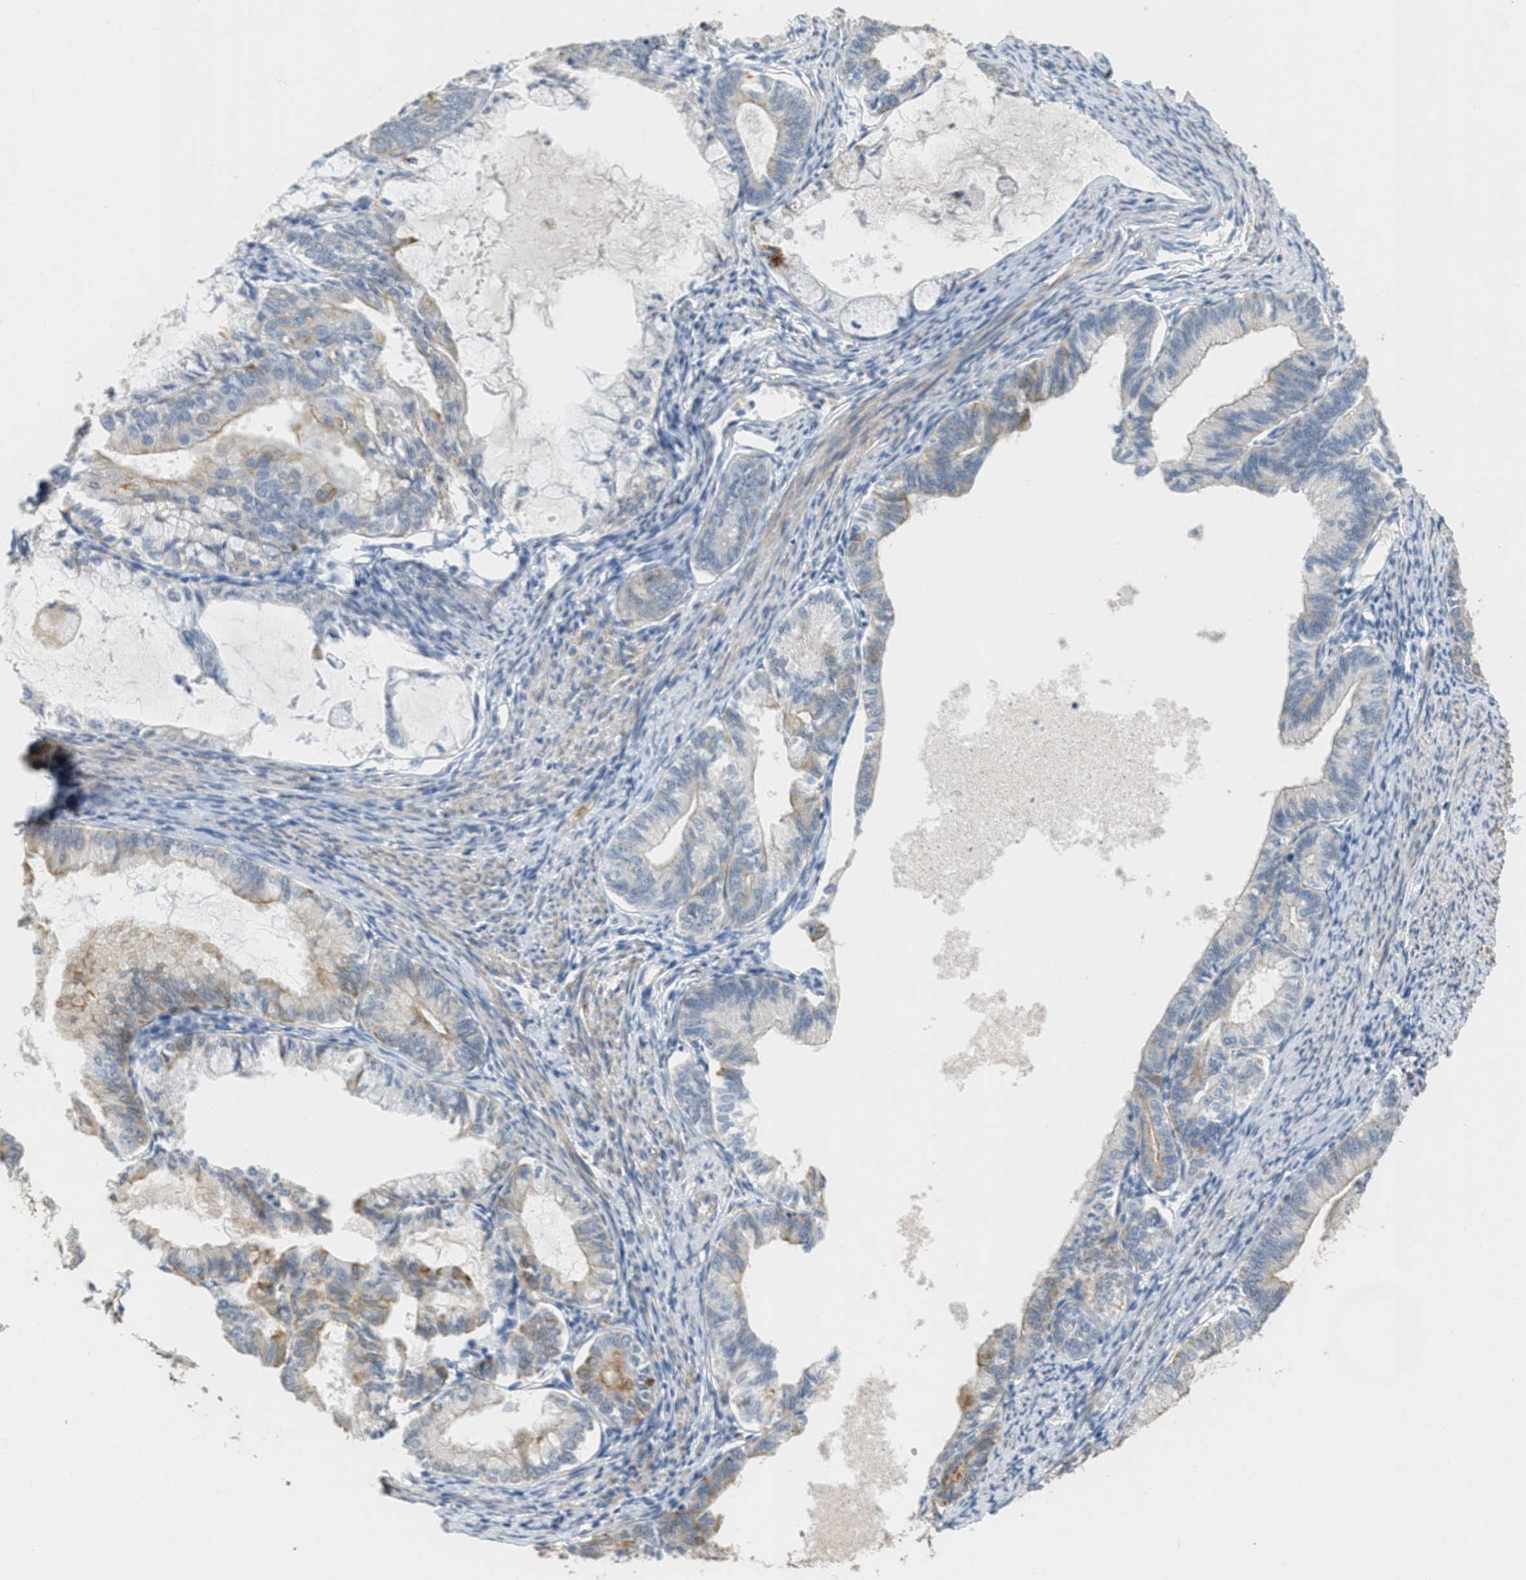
{"staining": {"intensity": "moderate", "quantity": "<25%", "location": "cytoplasmic/membranous"}, "tissue": "endometrial cancer", "cell_type": "Tumor cells", "image_type": "cancer", "snomed": [{"axis": "morphology", "description": "Adenocarcinoma, NOS"}, {"axis": "topography", "description": "Endometrium"}], "caption": "This histopathology image displays immunohistochemistry (IHC) staining of endometrial cancer (adenocarcinoma), with low moderate cytoplasmic/membranous expression in approximately <25% of tumor cells.", "gene": "MRS2", "patient": {"sex": "female", "age": 86}}